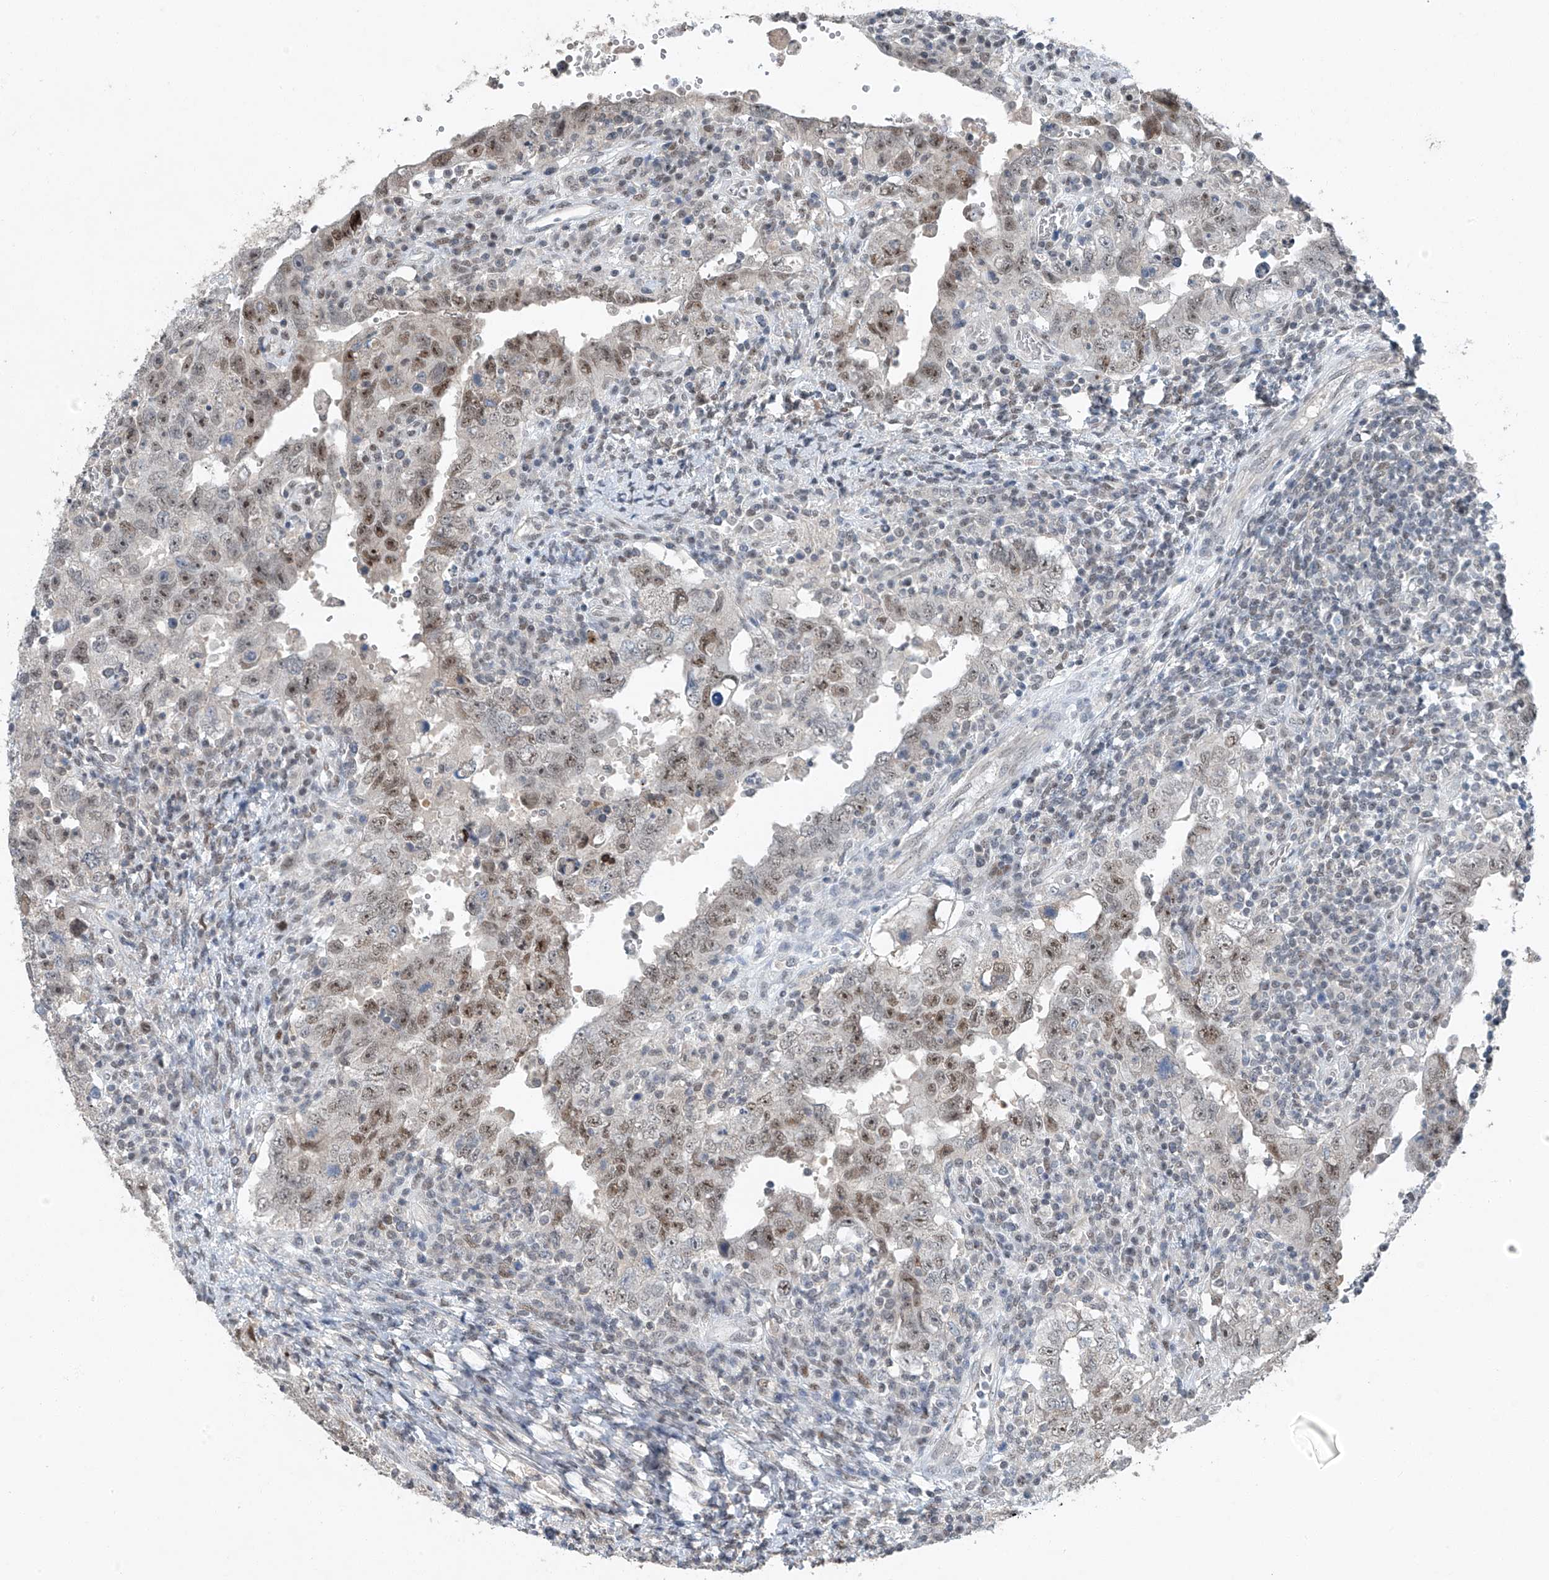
{"staining": {"intensity": "moderate", "quantity": "25%-75%", "location": "nuclear"}, "tissue": "testis cancer", "cell_type": "Tumor cells", "image_type": "cancer", "snomed": [{"axis": "morphology", "description": "Carcinoma, Embryonal, NOS"}, {"axis": "topography", "description": "Testis"}], "caption": "A brown stain labels moderate nuclear positivity of a protein in embryonal carcinoma (testis) tumor cells.", "gene": "TAF8", "patient": {"sex": "male", "age": 26}}